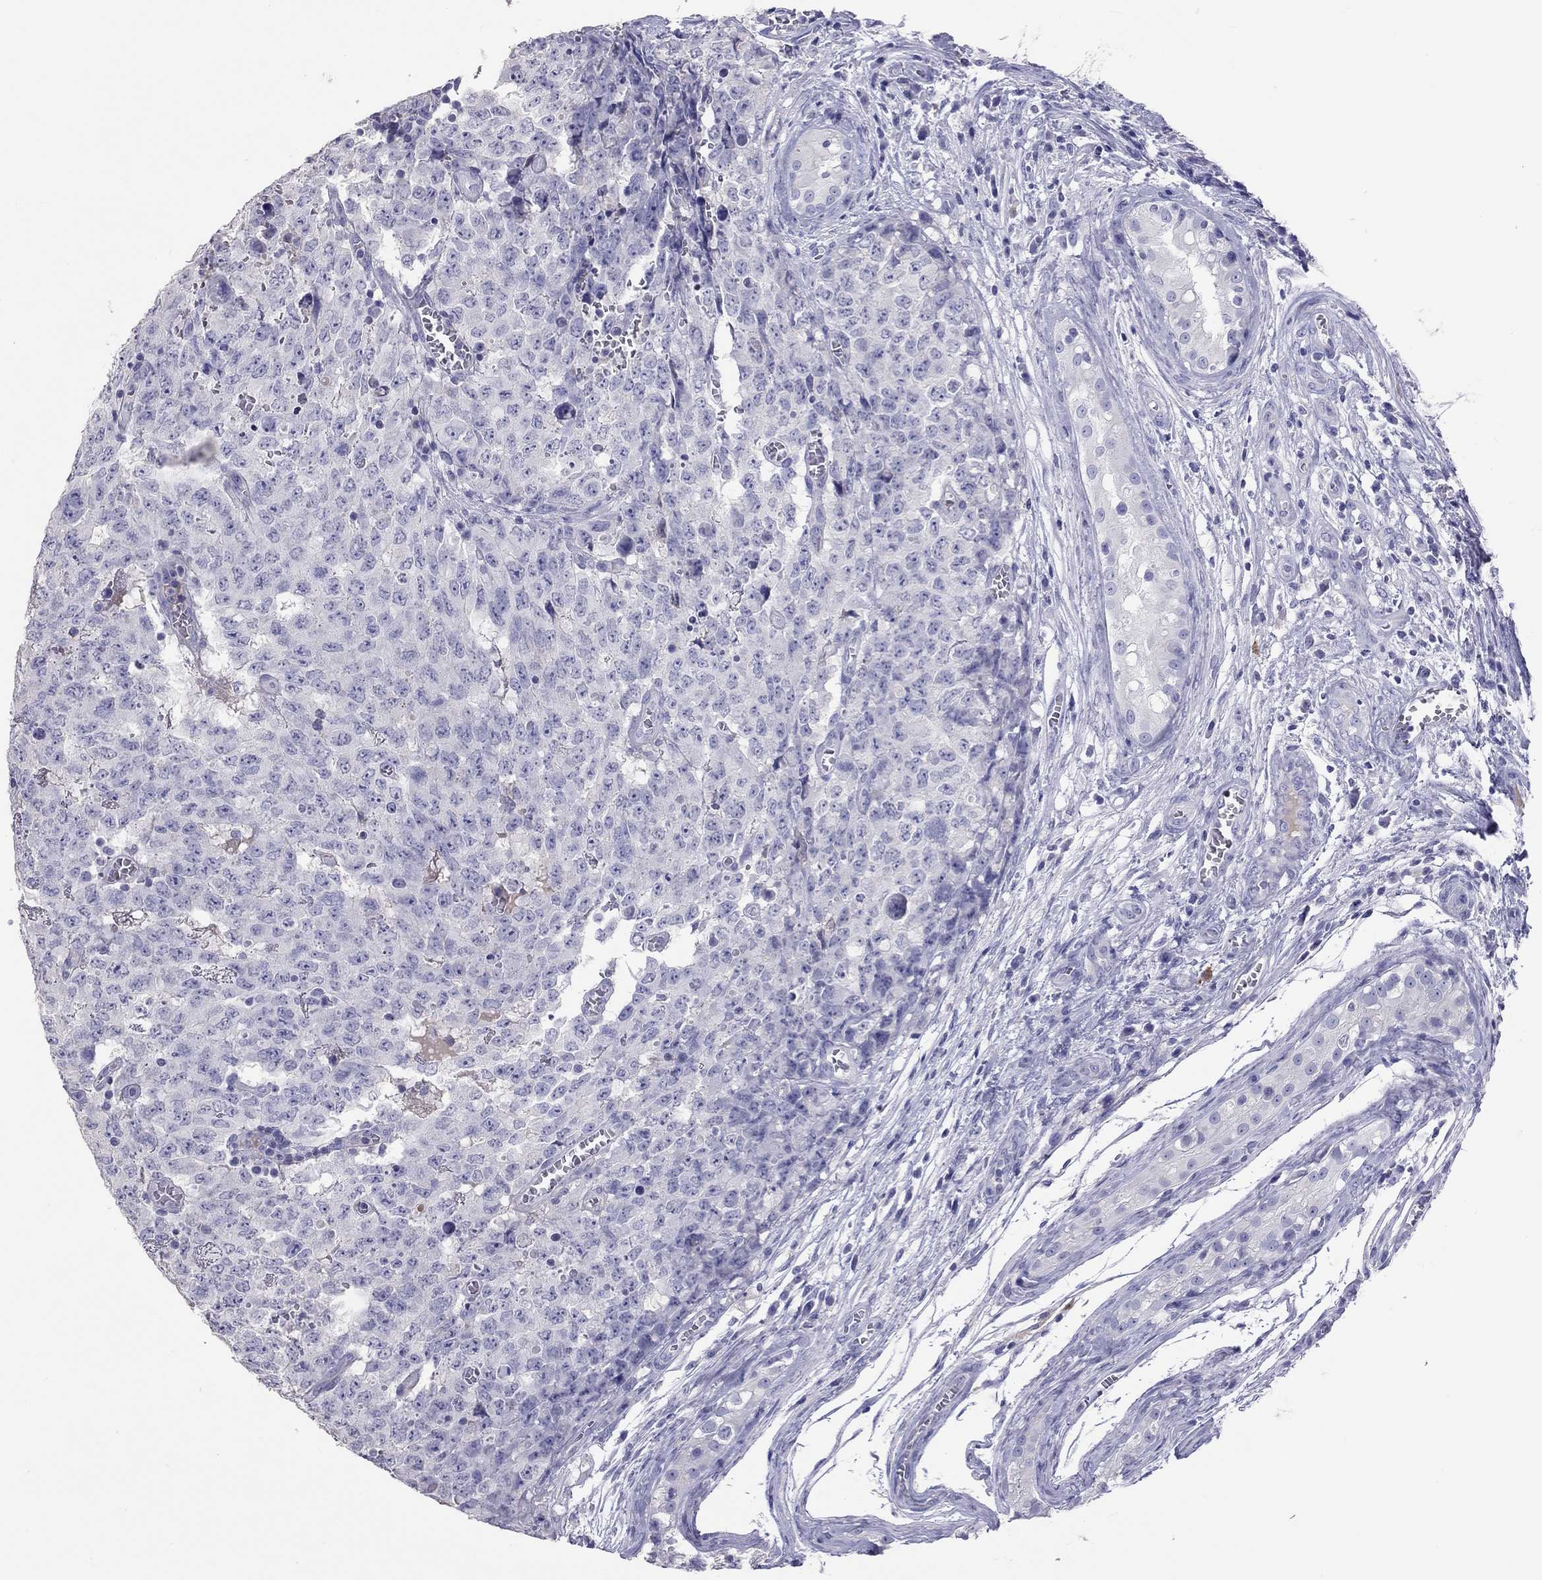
{"staining": {"intensity": "negative", "quantity": "none", "location": "none"}, "tissue": "testis cancer", "cell_type": "Tumor cells", "image_type": "cancer", "snomed": [{"axis": "morphology", "description": "Carcinoma, Embryonal, NOS"}, {"axis": "topography", "description": "Testis"}], "caption": "Immunohistochemistry (IHC) histopathology image of testis embryonal carcinoma stained for a protein (brown), which demonstrates no expression in tumor cells.", "gene": "CALHM1", "patient": {"sex": "male", "age": 23}}